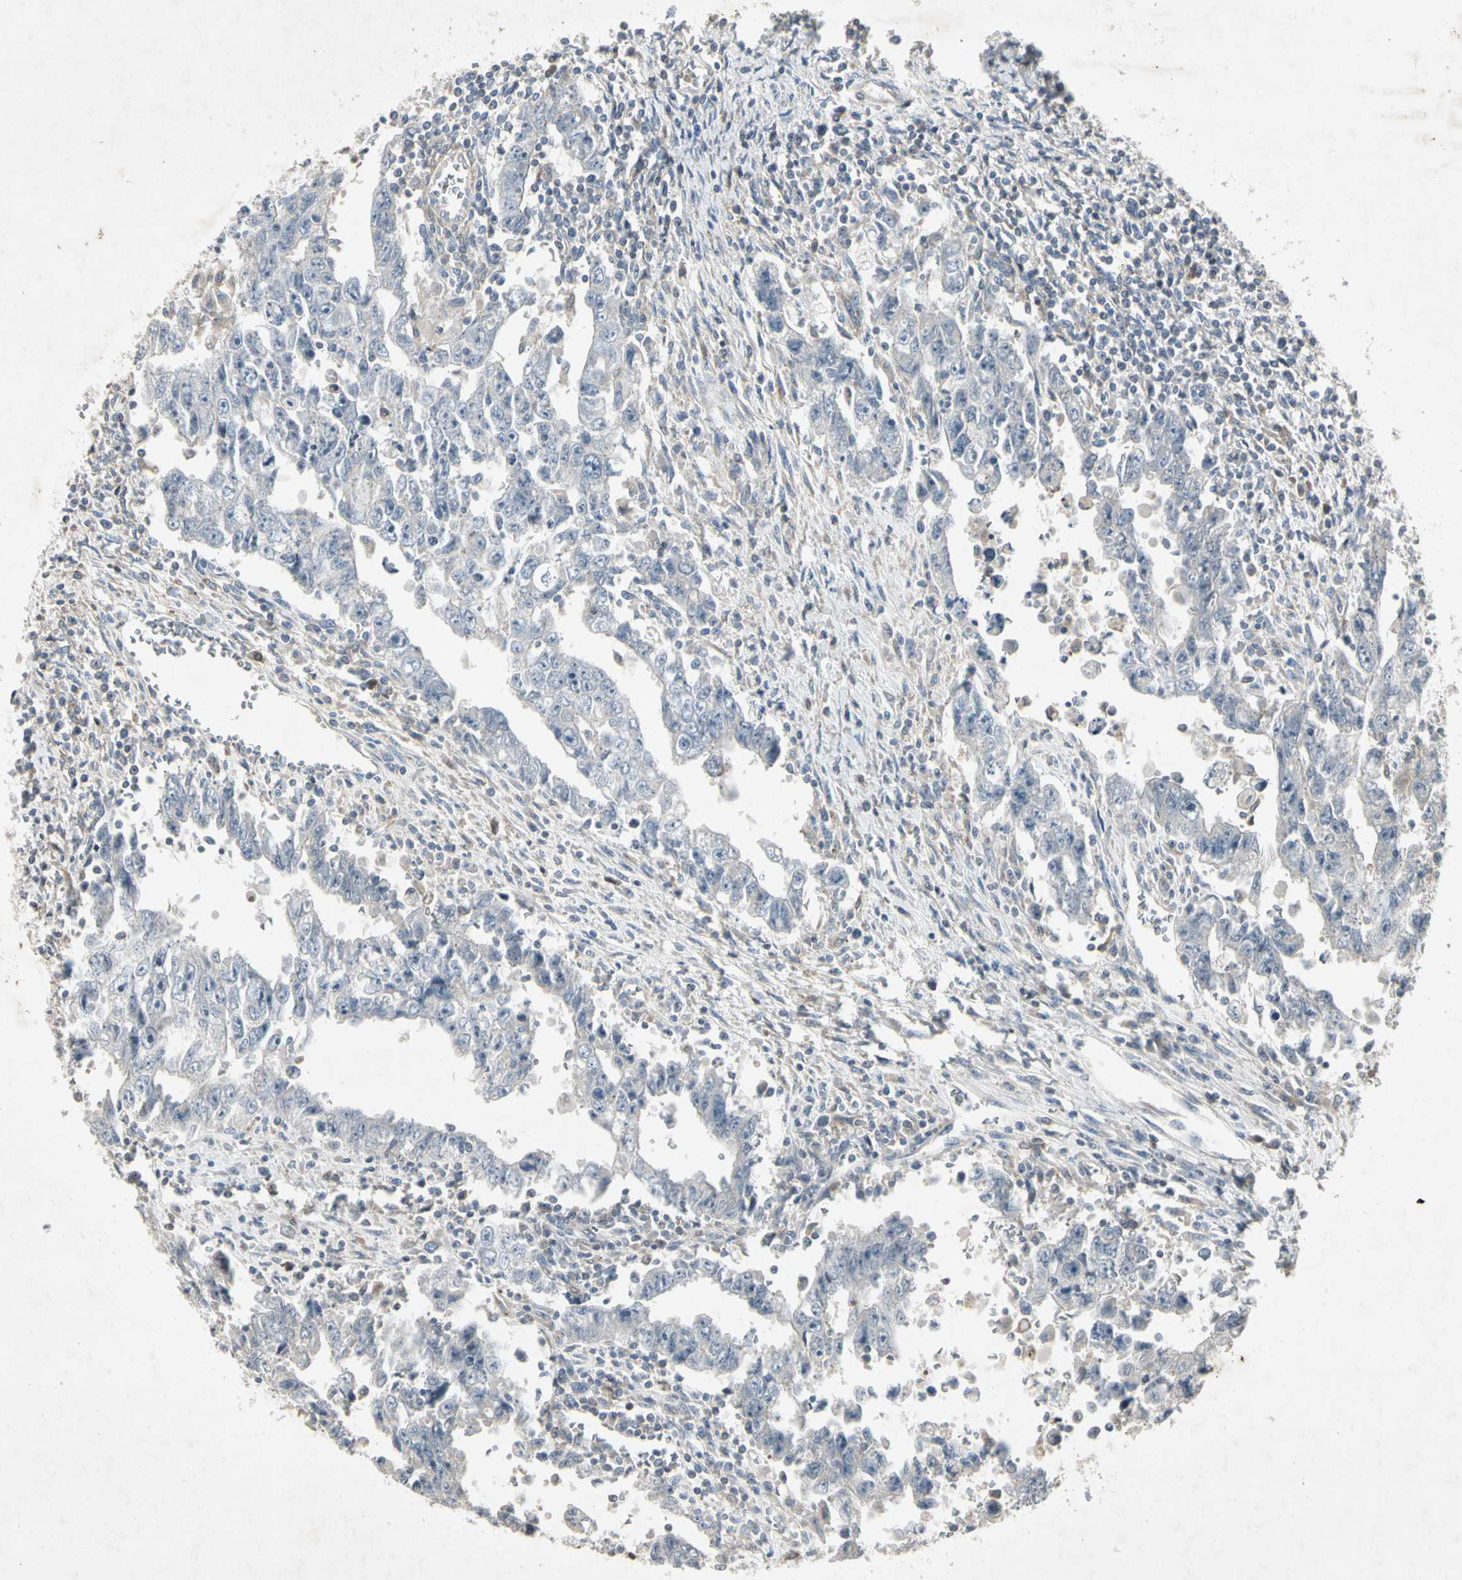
{"staining": {"intensity": "negative", "quantity": "none", "location": "none"}, "tissue": "testis cancer", "cell_type": "Tumor cells", "image_type": "cancer", "snomed": [{"axis": "morphology", "description": "Carcinoma, Embryonal, NOS"}, {"axis": "topography", "description": "Testis"}], "caption": "Tumor cells show no significant protein positivity in testis cancer.", "gene": "TEK", "patient": {"sex": "male", "age": 28}}